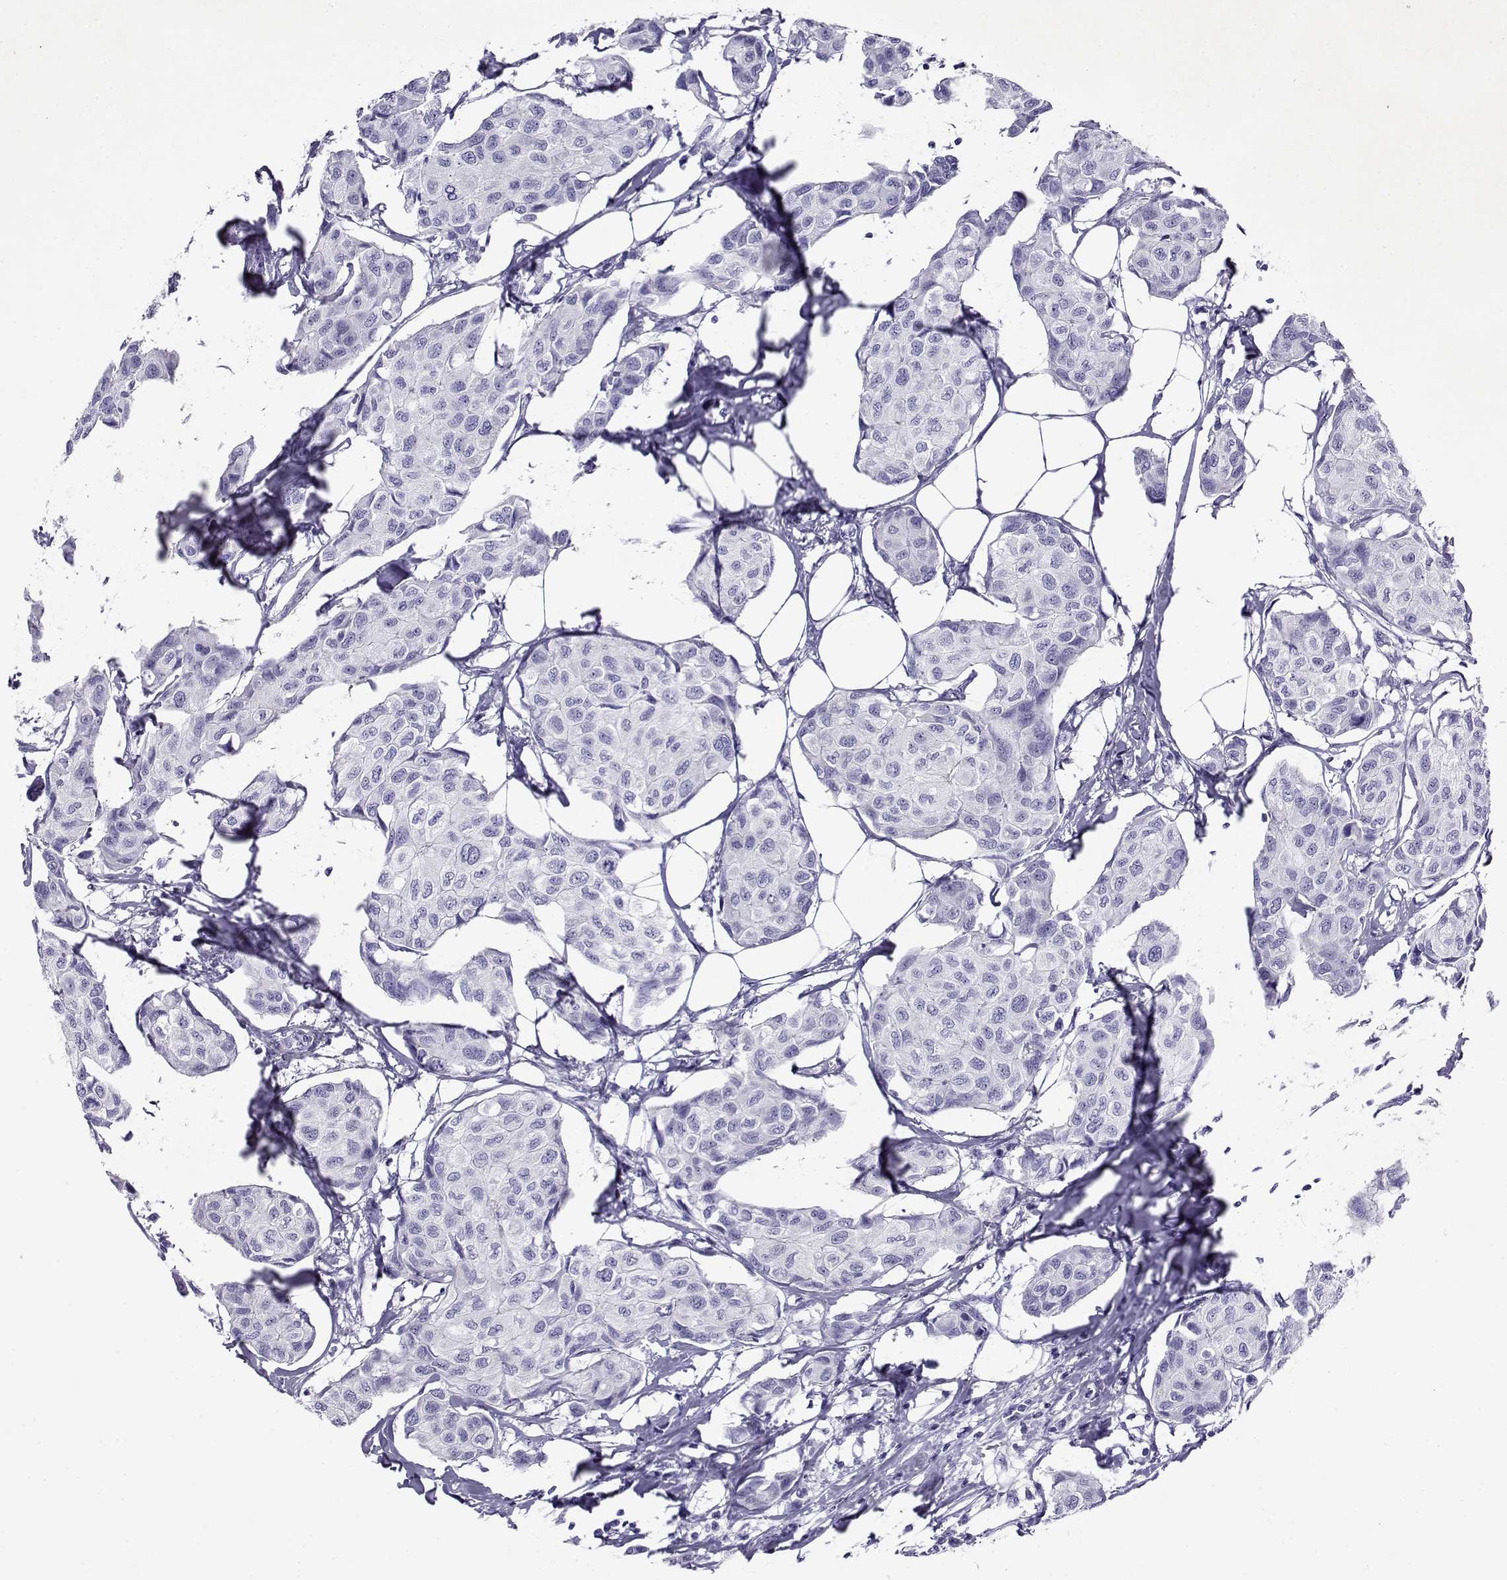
{"staining": {"intensity": "negative", "quantity": "none", "location": "none"}, "tissue": "breast cancer", "cell_type": "Tumor cells", "image_type": "cancer", "snomed": [{"axis": "morphology", "description": "Duct carcinoma"}, {"axis": "topography", "description": "Breast"}], "caption": "Photomicrograph shows no protein positivity in tumor cells of breast invasive ductal carcinoma tissue.", "gene": "CABS1", "patient": {"sex": "female", "age": 80}}